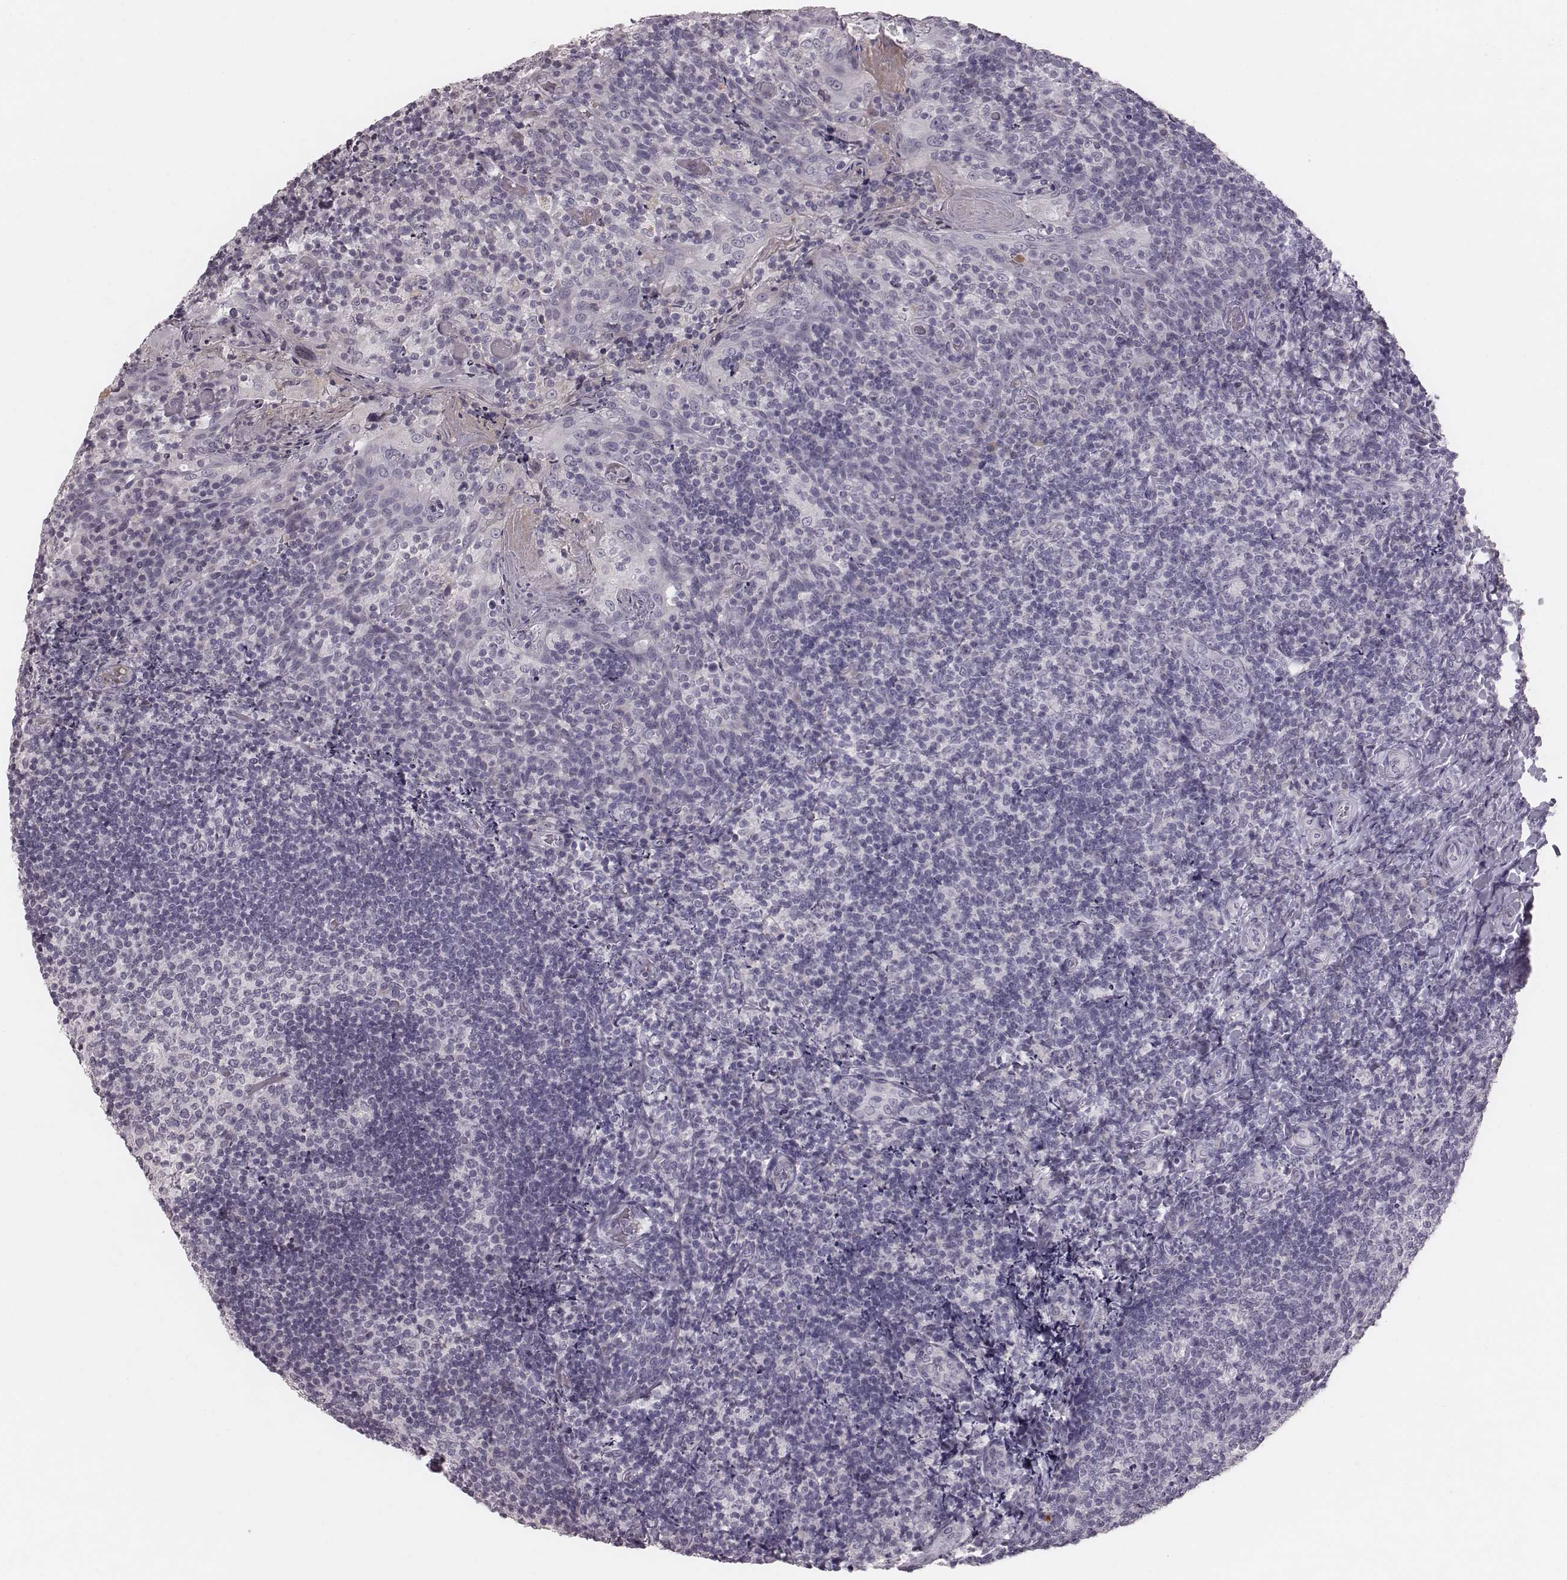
{"staining": {"intensity": "negative", "quantity": "none", "location": "none"}, "tissue": "tonsil", "cell_type": "Germinal center cells", "image_type": "normal", "snomed": [{"axis": "morphology", "description": "Normal tissue, NOS"}, {"axis": "topography", "description": "Tonsil"}], "caption": "This image is of unremarkable tonsil stained with IHC to label a protein in brown with the nuclei are counter-stained blue. There is no expression in germinal center cells.", "gene": "CFTR", "patient": {"sex": "female", "age": 10}}